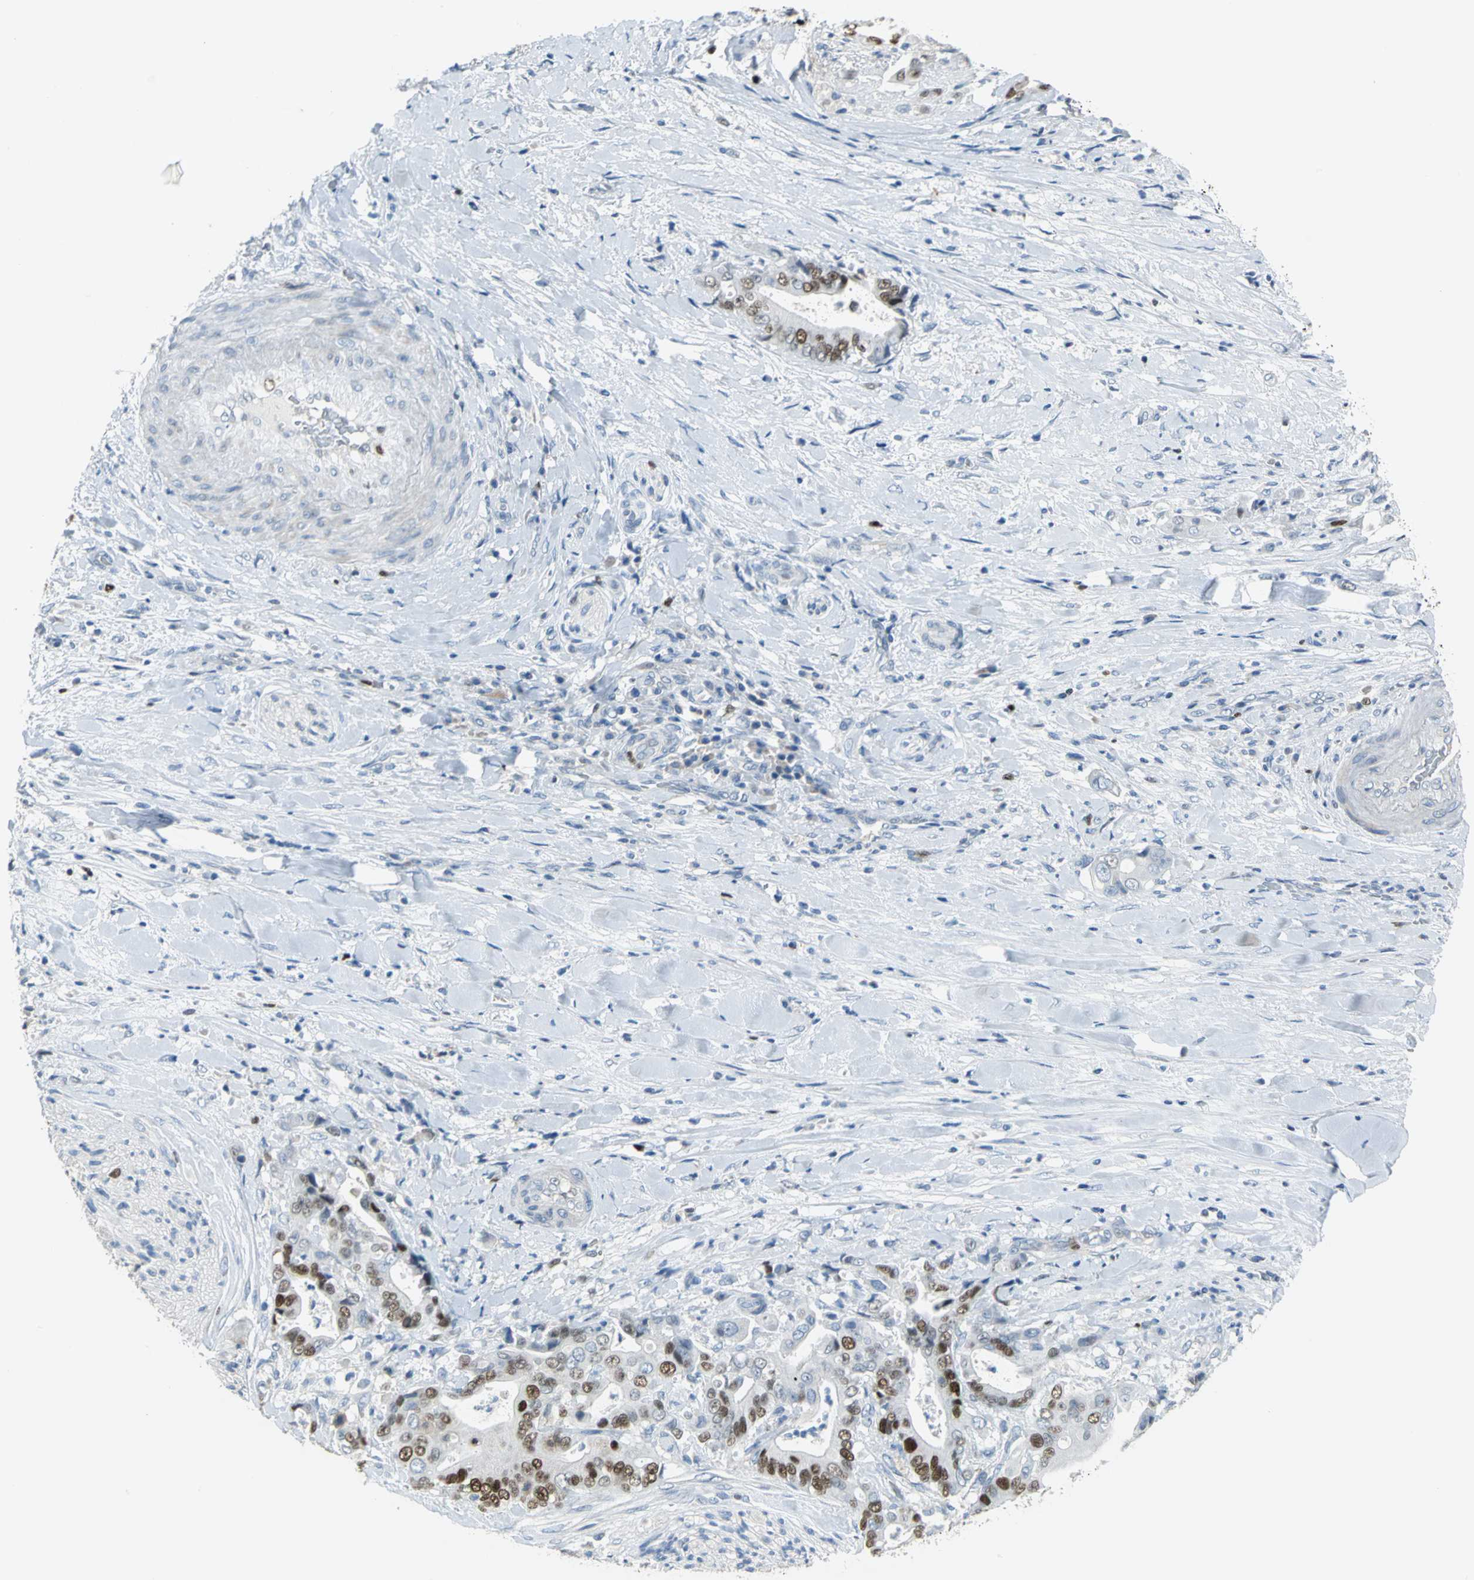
{"staining": {"intensity": "moderate", "quantity": "25%-75%", "location": "nuclear"}, "tissue": "liver cancer", "cell_type": "Tumor cells", "image_type": "cancer", "snomed": [{"axis": "morphology", "description": "Cholangiocarcinoma"}, {"axis": "topography", "description": "Liver"}], "caption": "Liver cancer stained with IHC shows moderate nuclear expression in about 25%-75% of tumor cells. The protein of interest is stained brown, and the nuclei are stained in blue (DAB IHC with brightfield microscopy, high magnification).", "gene": "MCM3", "patient": {"sex": "male", "age": 58}}